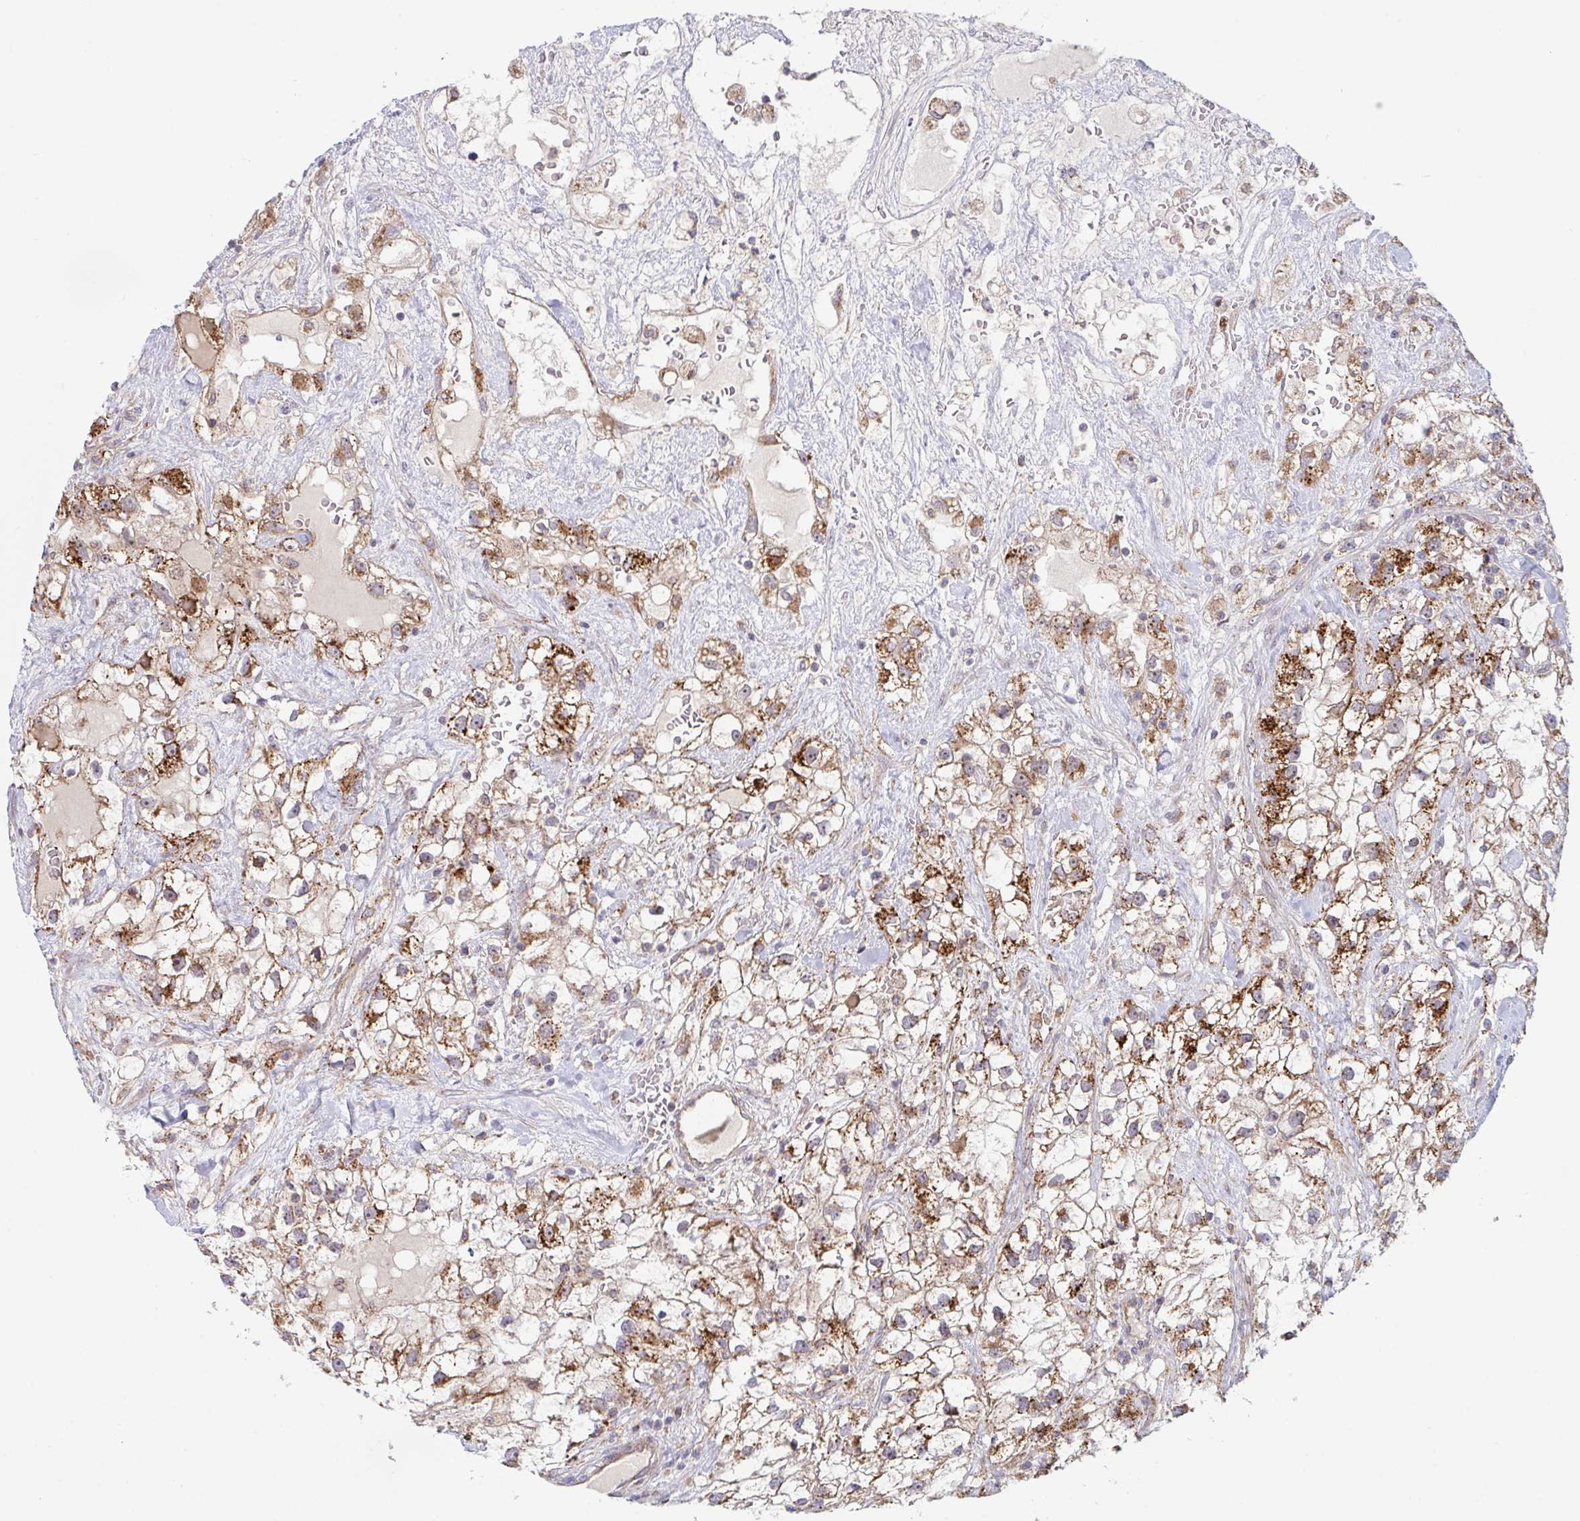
{"staining": {"intensity": "moderate", "quantity": ">75%", "location": "cytoplasmic/membranous"}, "tissue": "renal cancer", "cell_type": "Tumor cells", "image_type": "cancer", "snomed": [{"axis": "morphology", "description": "Adenocarcinoma, NOS"}, {"axis": "topography", "description": "Kidney"}], "caption": "Protein staining reveals moderate cytoplasmic/membranous positivity in about >75% of tumor cells in renal adenocarcinoma. Using DAB (brown) and hematoxylin (blue) stains, captured at high magnification using brightfield microscopy.", "gene": "XAF1", "patient": {"sex": "male", "age": 59}}